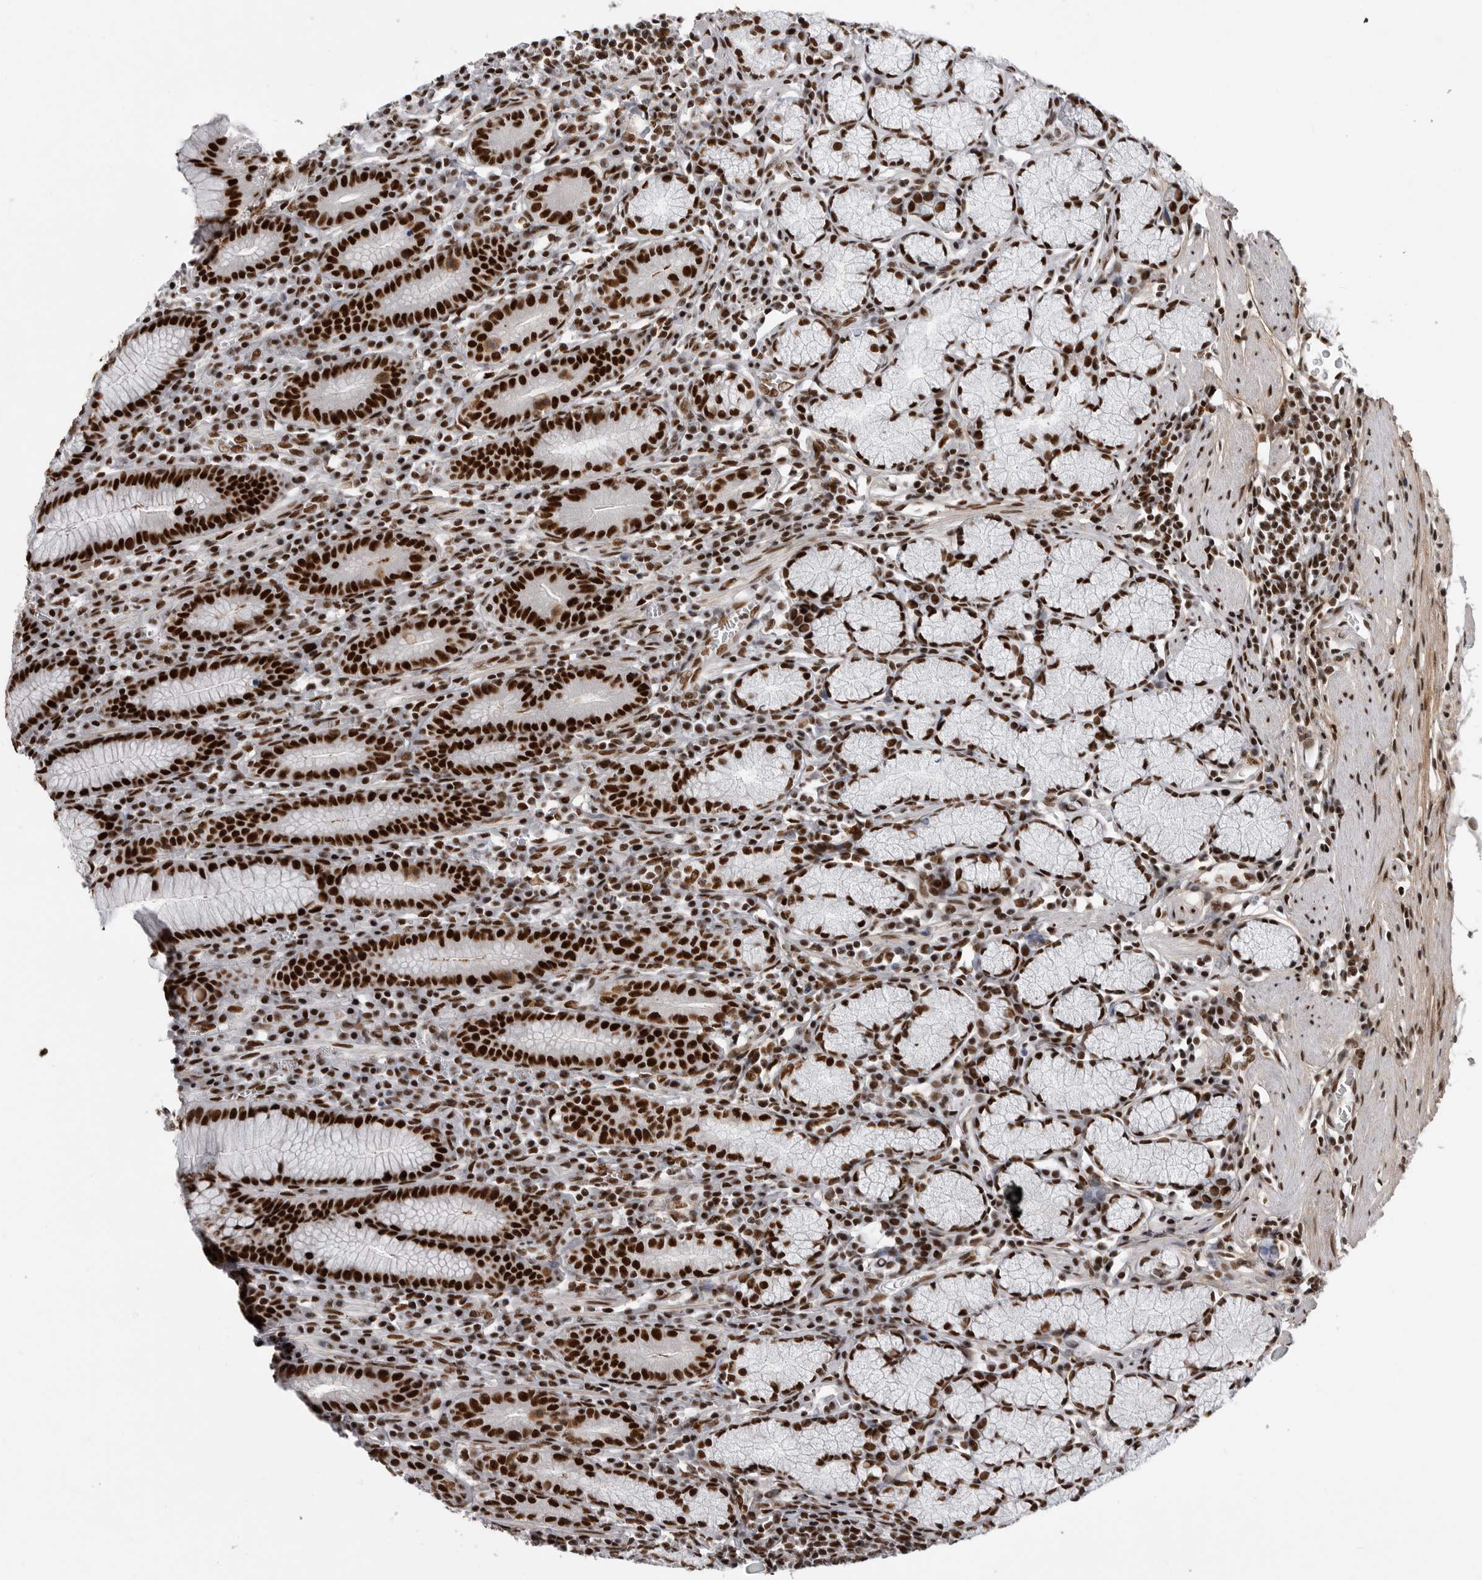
{"staining": {"intensity": "strong", "quantity": ">75%", "location": "nuclear"}, "tissue": "stomach", "cell_type": "Glandular cells", "image_type": "normal", "snomed": [{"axis": "morphology", "description": "Normal tissue, NOS"}, {"axis": "topography", "description": "Stomach"}], "caption": "The photomicrograph displays a brown stain indicating the presence of a protein in the nuclear of glandular cells in stomach.", "gene": "PPP1R8", "patient": {"sex": "male", "age": 55}}